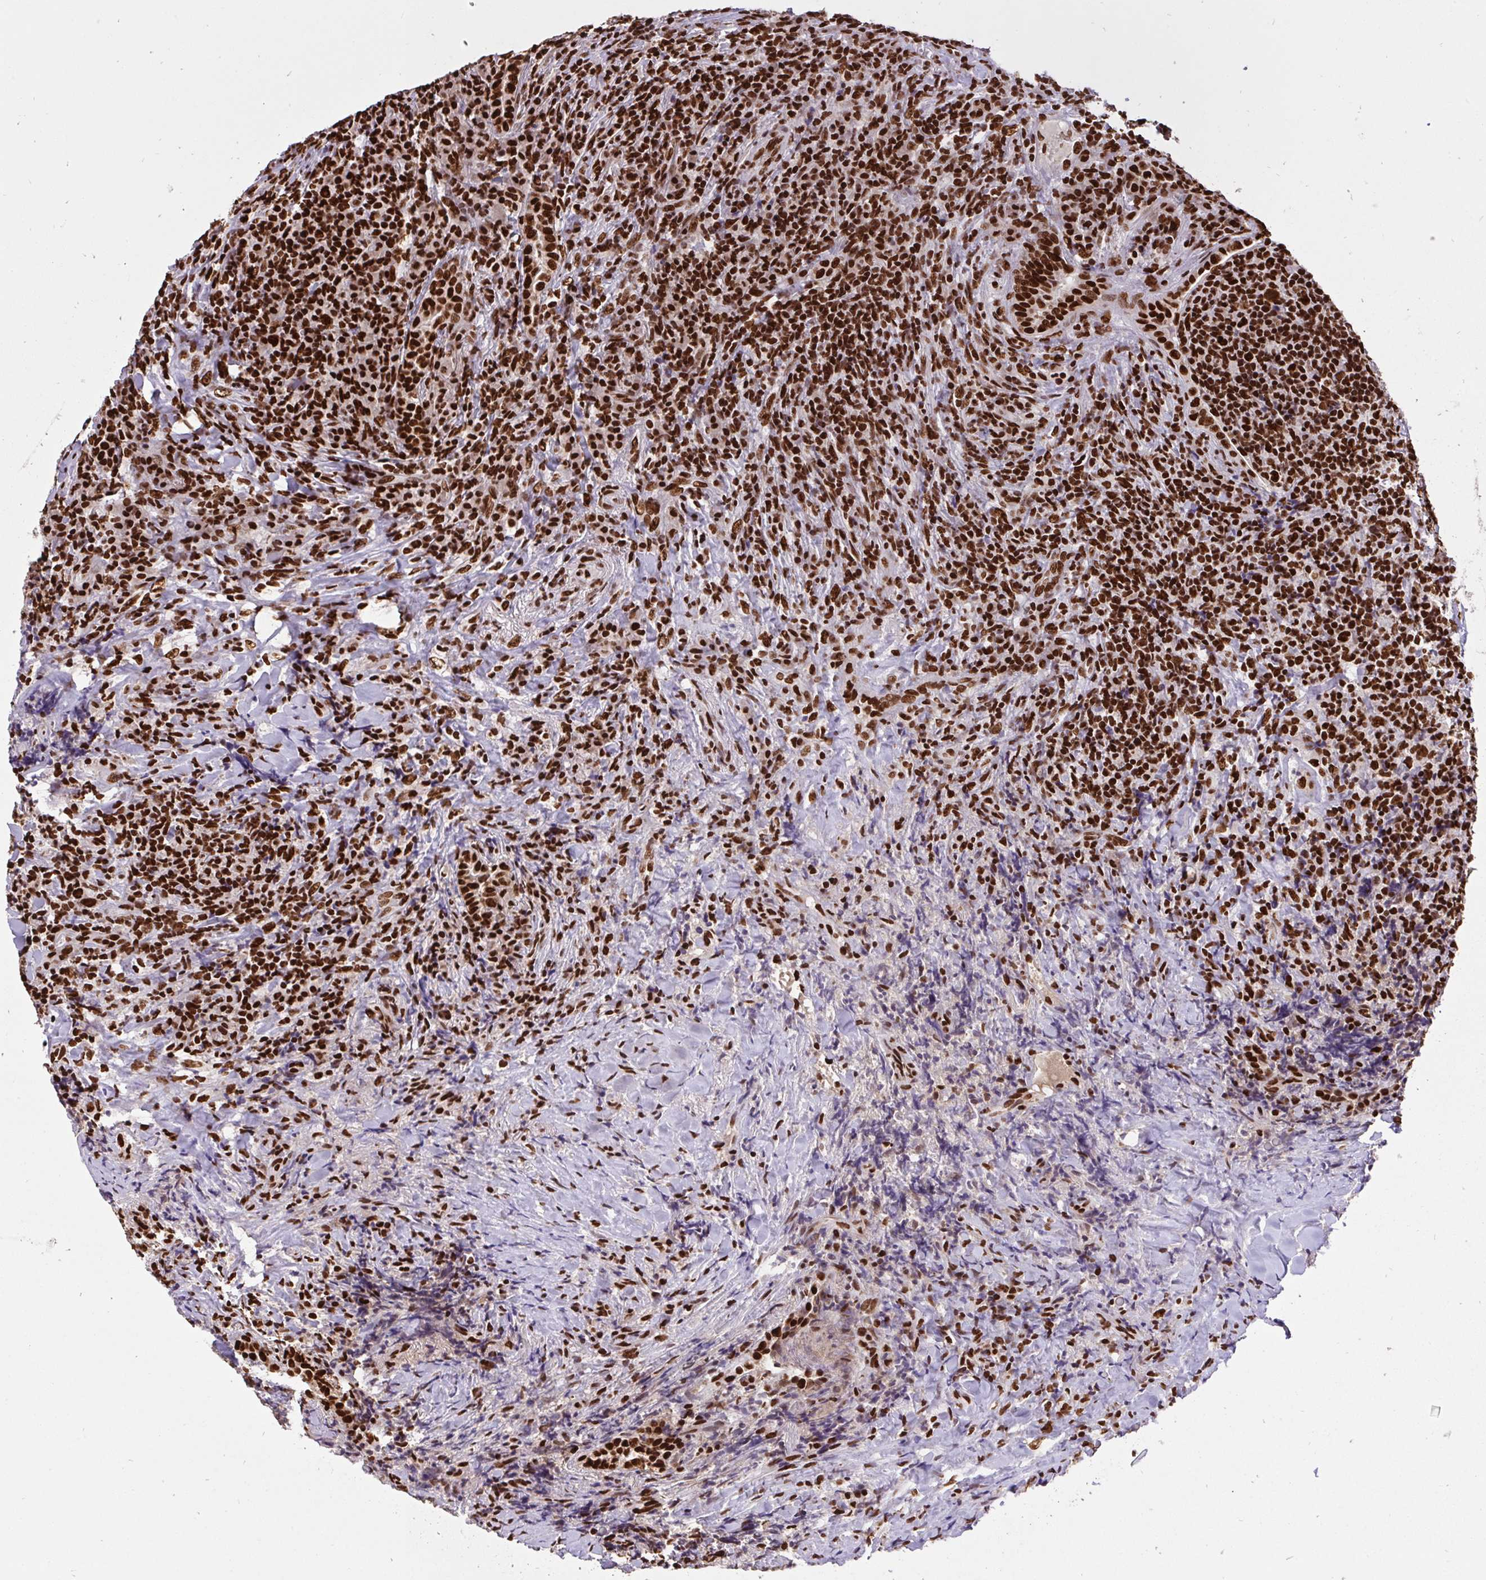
{"staining": {"intensity": "strong", "quantity": ">75%", "location": "nuclear"}, "tissue": "lymphoma", "cell_type": "Tumor cells", "image_type": "cancer", "snomed": [{"axis": "morphology", "description": "Hodgkin's disease, NOS"}, {"axis": "topography", "description": "Lung"}], "caption": "The immunohistochemical stain highlights strong nuclear positivity in tumor cells of Hodgkin's disease tissue. Ihc stains the protein in brown and the nuclei are stained blue.", "gene": "HNRNPL", "patient": {"sex": "male", "age": 17}}